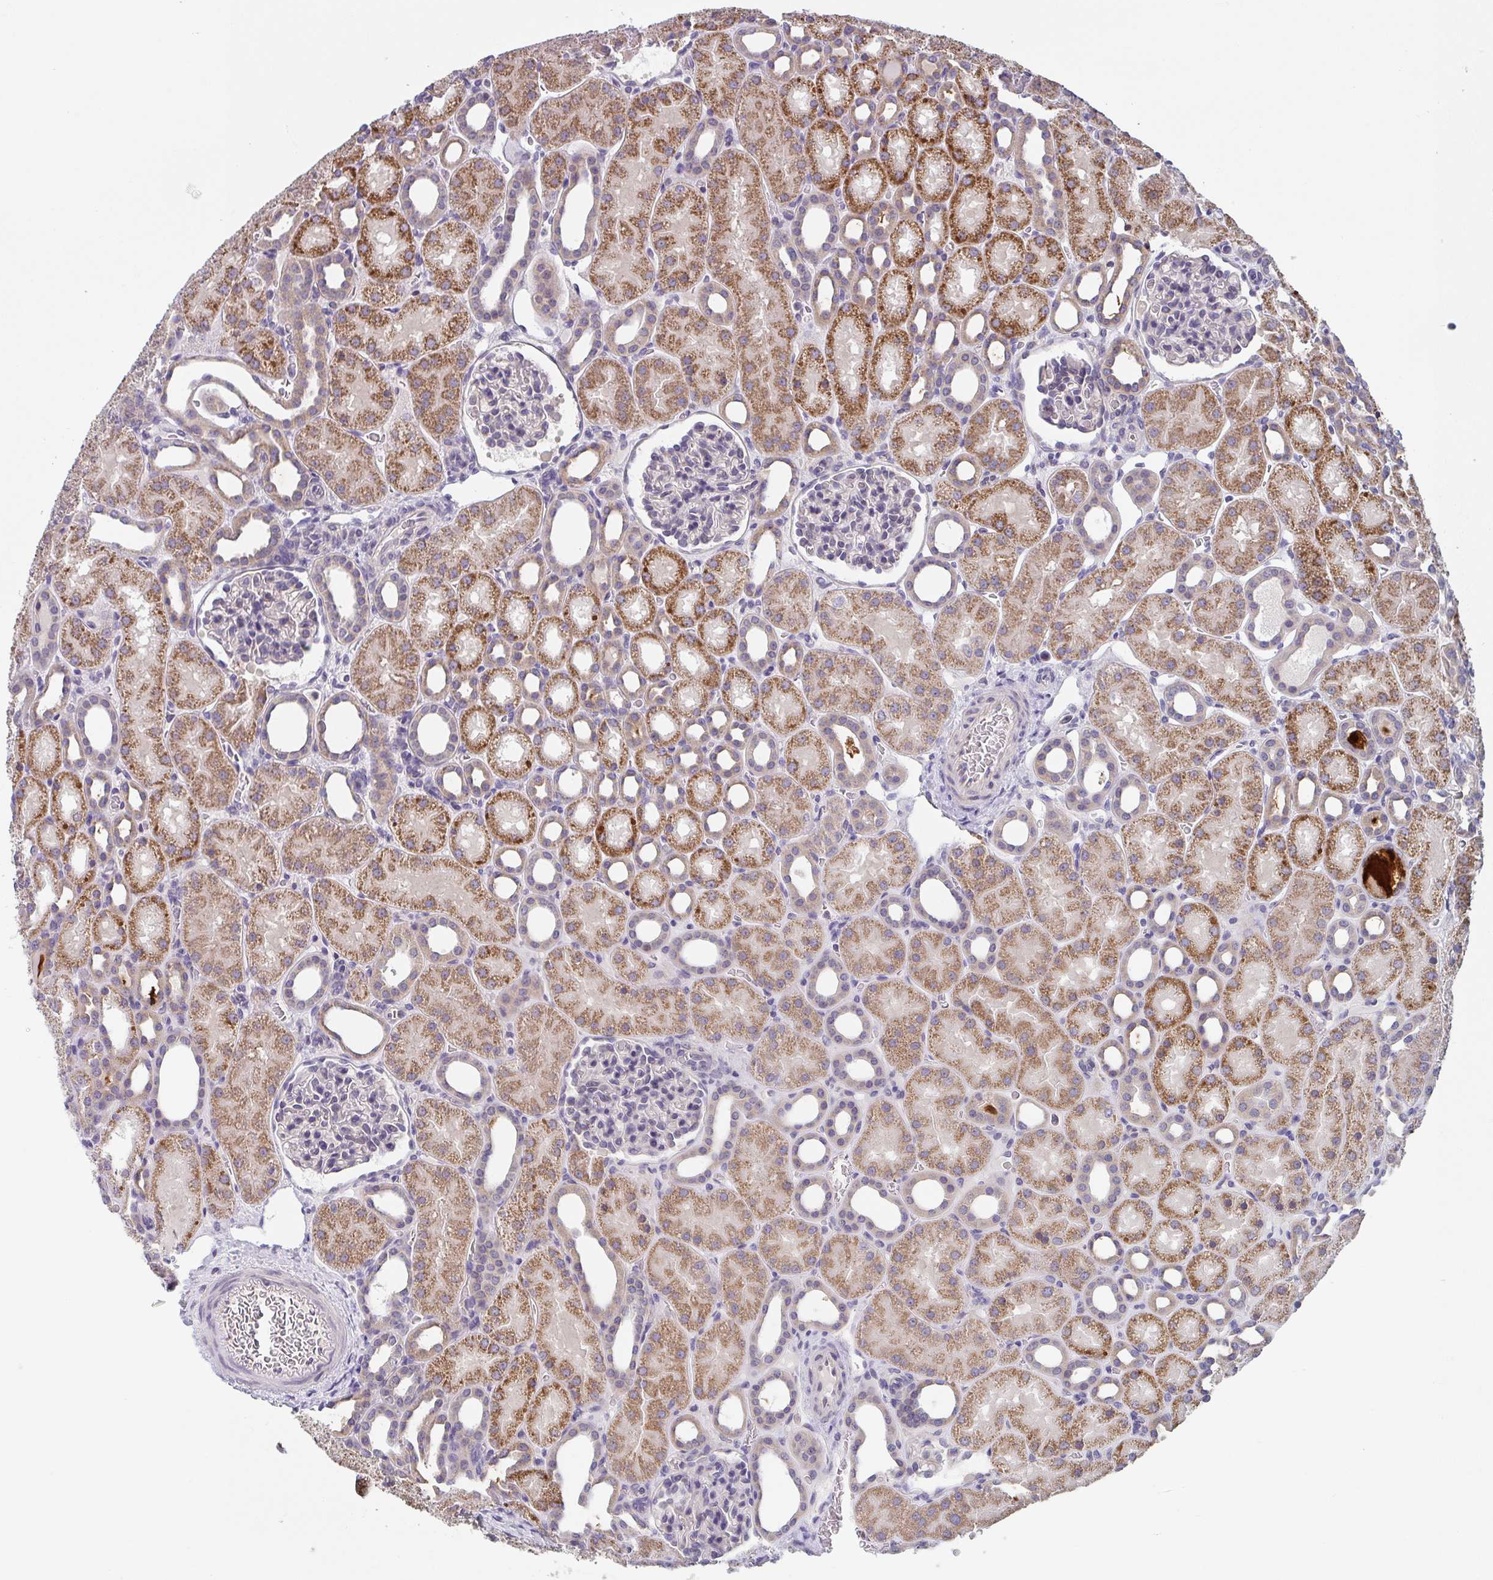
{"staining": {"intensity": "negative", "quantity": "none", "location": "none"}, "tissue": "kidney", "cell_type": "Cells in glomeruli", "image_type": "normal", "snomed": [{"axis": "morphology", "description": "Normal tissue, NOS"}, {"axis": "topography", "description": "Kidney"}], "caption": "Immunohistochemical staining of normal human kidney reveals no significant staining in cells in glomeruli. (Stains: DAB immunohistochemistry with hematoxylin counter stain, Microscopy: brightfield microscopy at high magnification).", "gene": "TSPAN31", "patient": {"sex": "male", "age": 2}}